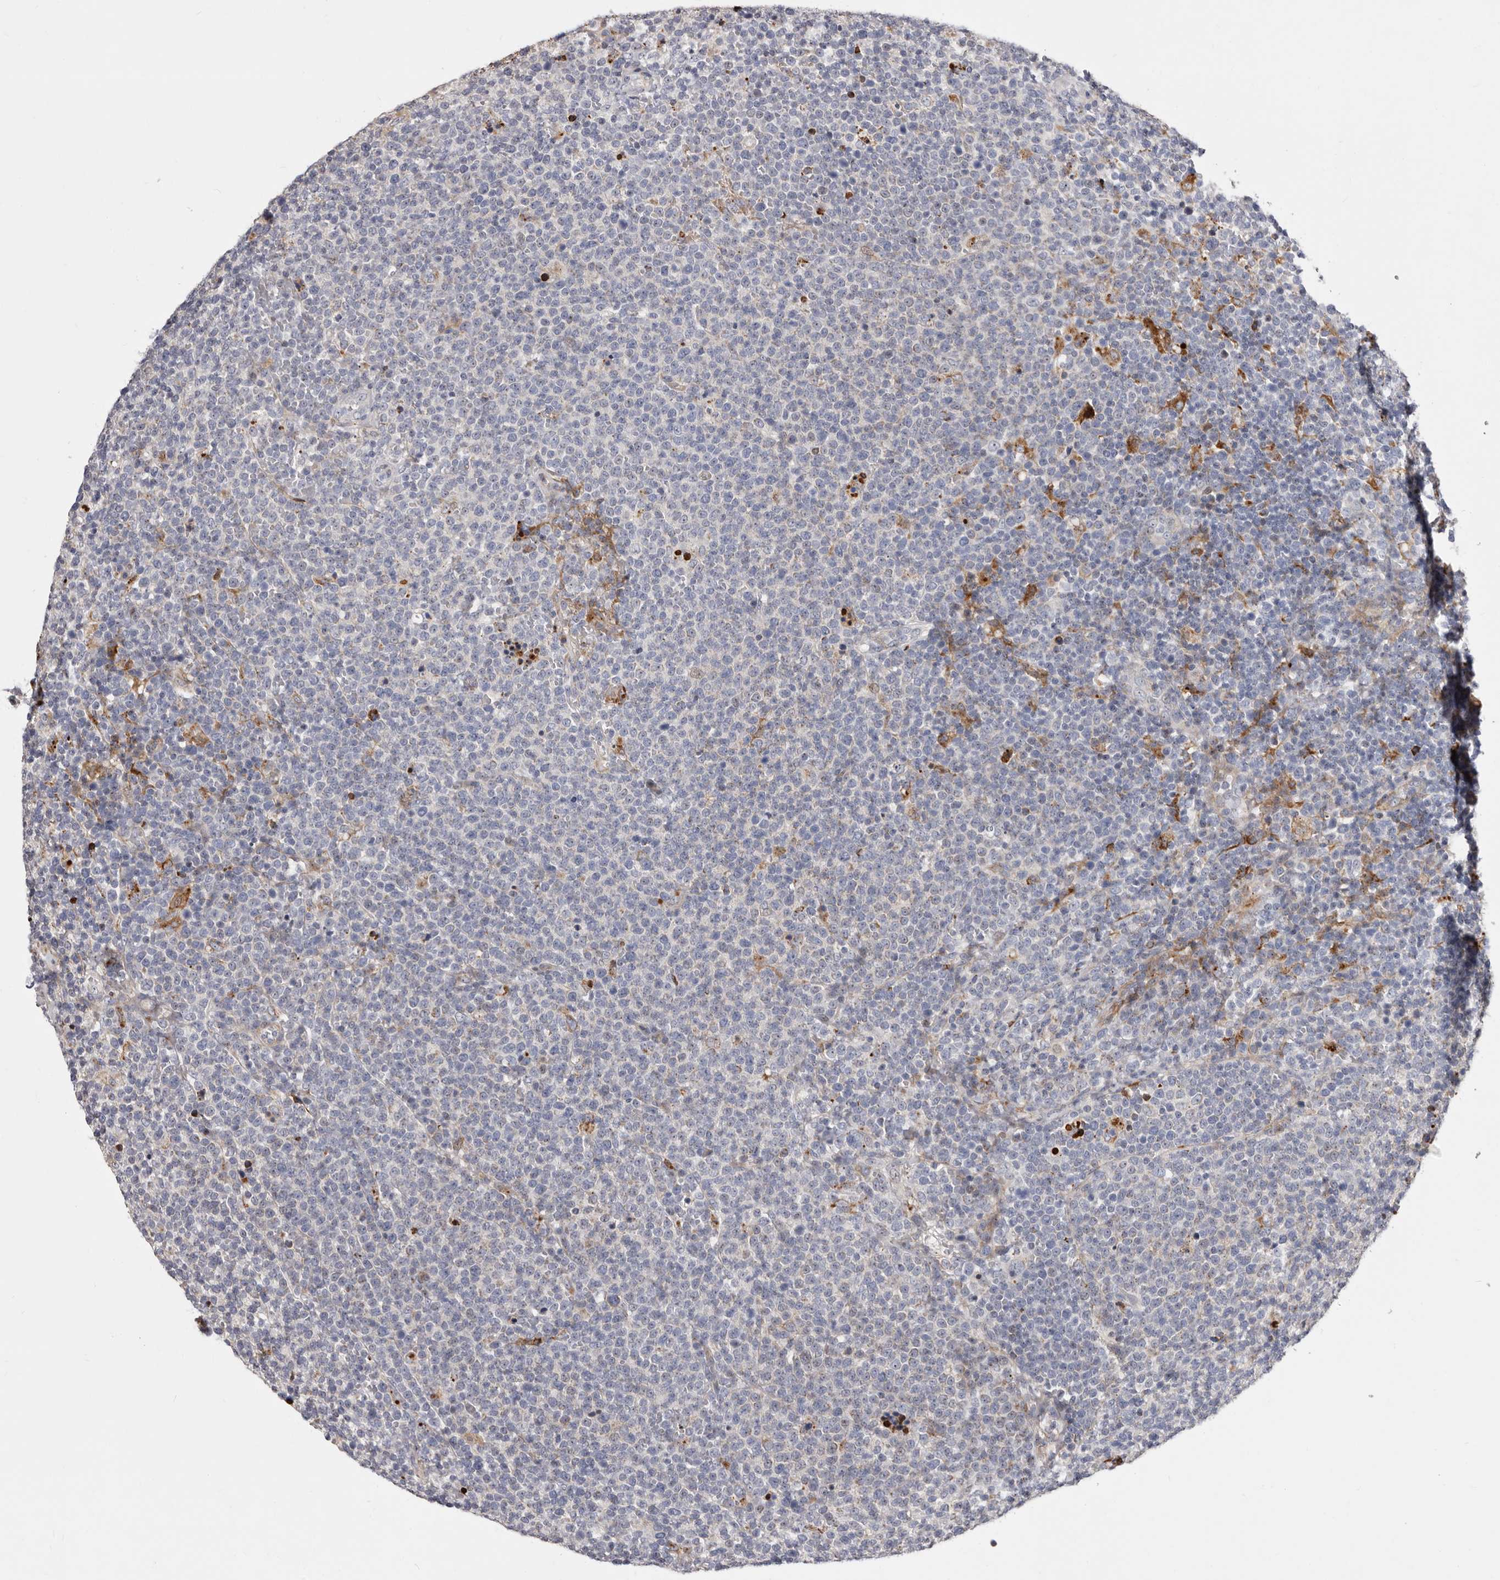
{"staining": {"intensity": "negative", "quantity": "none", "location": "none"}, "tissue": "lymphoma", "cell_type": "Tumor cells", "image_type": "cancer", "snomed": [{"axis": "morphology", "description": "Malignant lymphoma, non-Hodgkin's type, High grade"}, {"axis": "topography", "description": "Lymph node"}], "caption": "DAB immunohistochemical staining of human lymphoma shows no significant staining in tumor cells.", "gene": "NUBPL", "patient": {"sex": "male", "age": 61}}